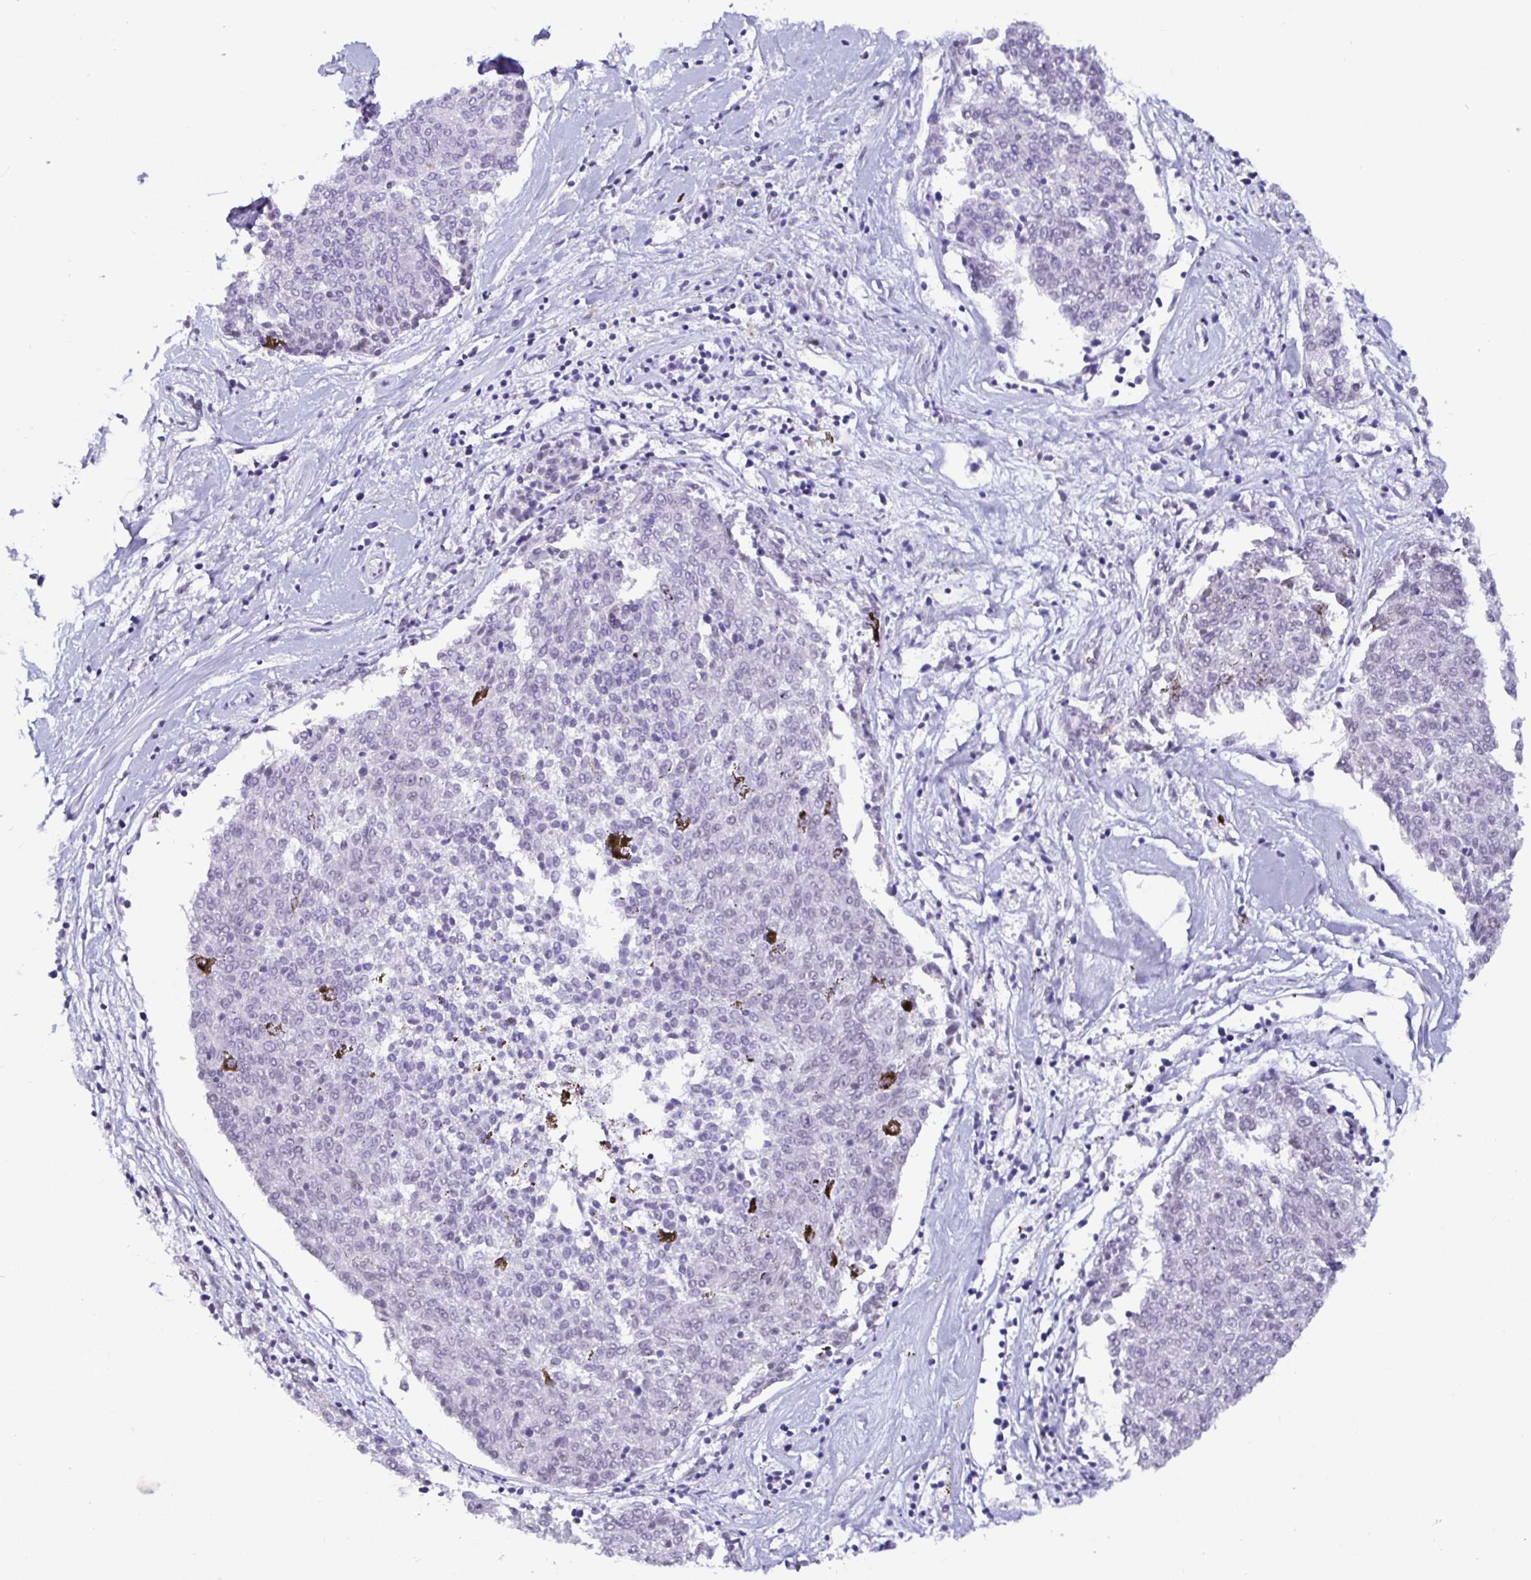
{"staining": {"intensity": "negative", "quantity": "none", "location": "none"}, "tissue": "melanoma", "cell_type": "Tumor cells", "image_type": "cancer", "snomed": [{"axis": "morphology", "description": "Malignant melanoma, NOS"}, {"axis": "topography", "description": "Skin"}], "caption": "Tumor cells show no significant protein expression in melanoma. (Stains: DAB immunohistochemistry (IHC) with hematoxylin counter stain, Microscopy: brightfield microscopy at high magnification).", "gene": "NUP188", "patient": {"sex": "female", "age": 72}}